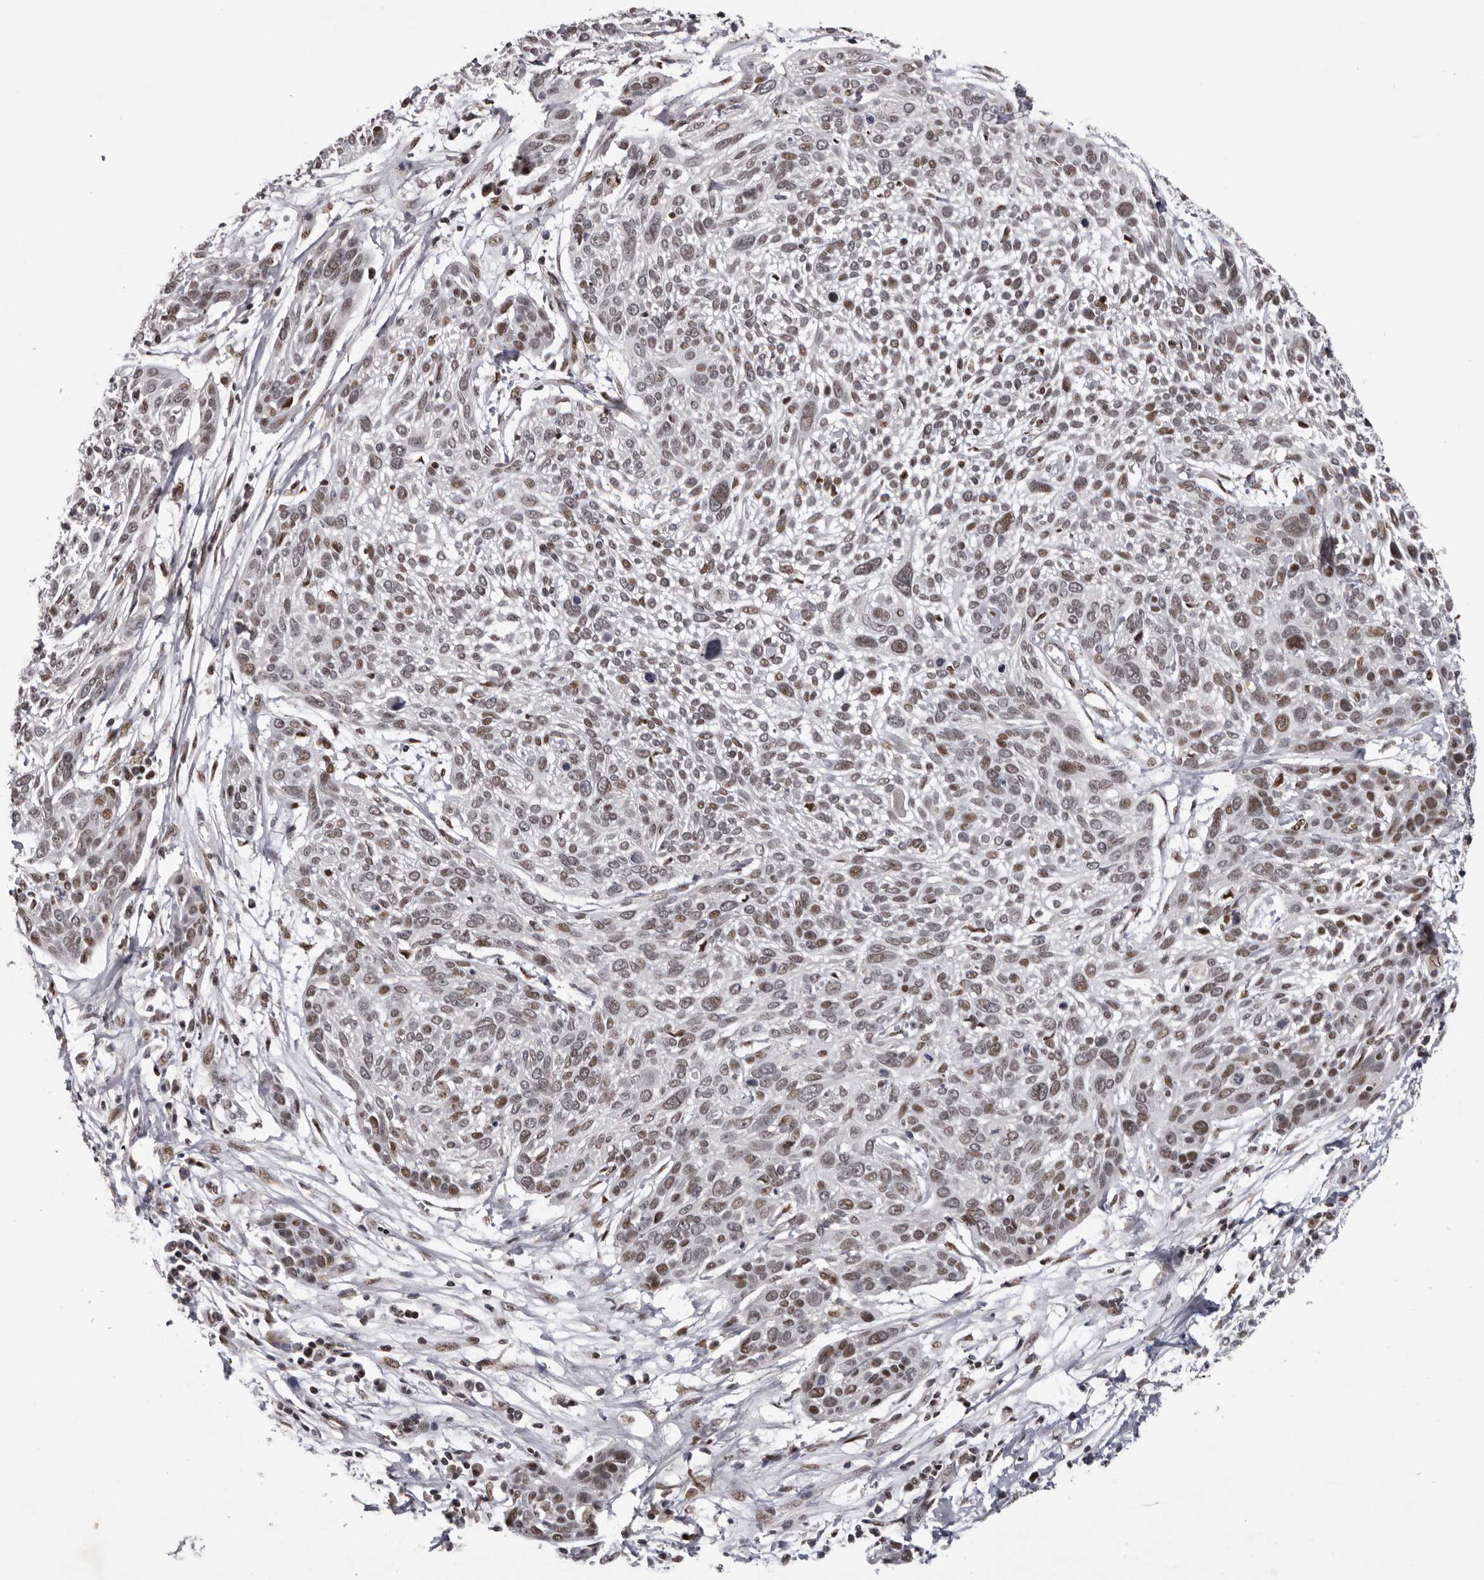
{"staining": {"intensity": "moderate", "quantity": "25%-75%", "location": "nuclear"}, "tissue": "cervical cancer", "cell_type": "Tumor cells", "image_type": "cancer", "snomed": [{"axis": "morphology", "description": "Squamous cell carcinoma, NOS"}, {"axis": "topography", "description": "Cervix"}], "caption": "IHC (DAB (3,3'-diaminobenzidine)) staining of human cervical cancer (squamous cell carcinoma) demonstrates moderate nuclear protein staining in approximately 25%-75% of tumor cells. (brown staining indicates protein expression, while blue staining denotes nuclei).", "gene": "C17orf99", "patient": {"sex": "female", "age": 51}}